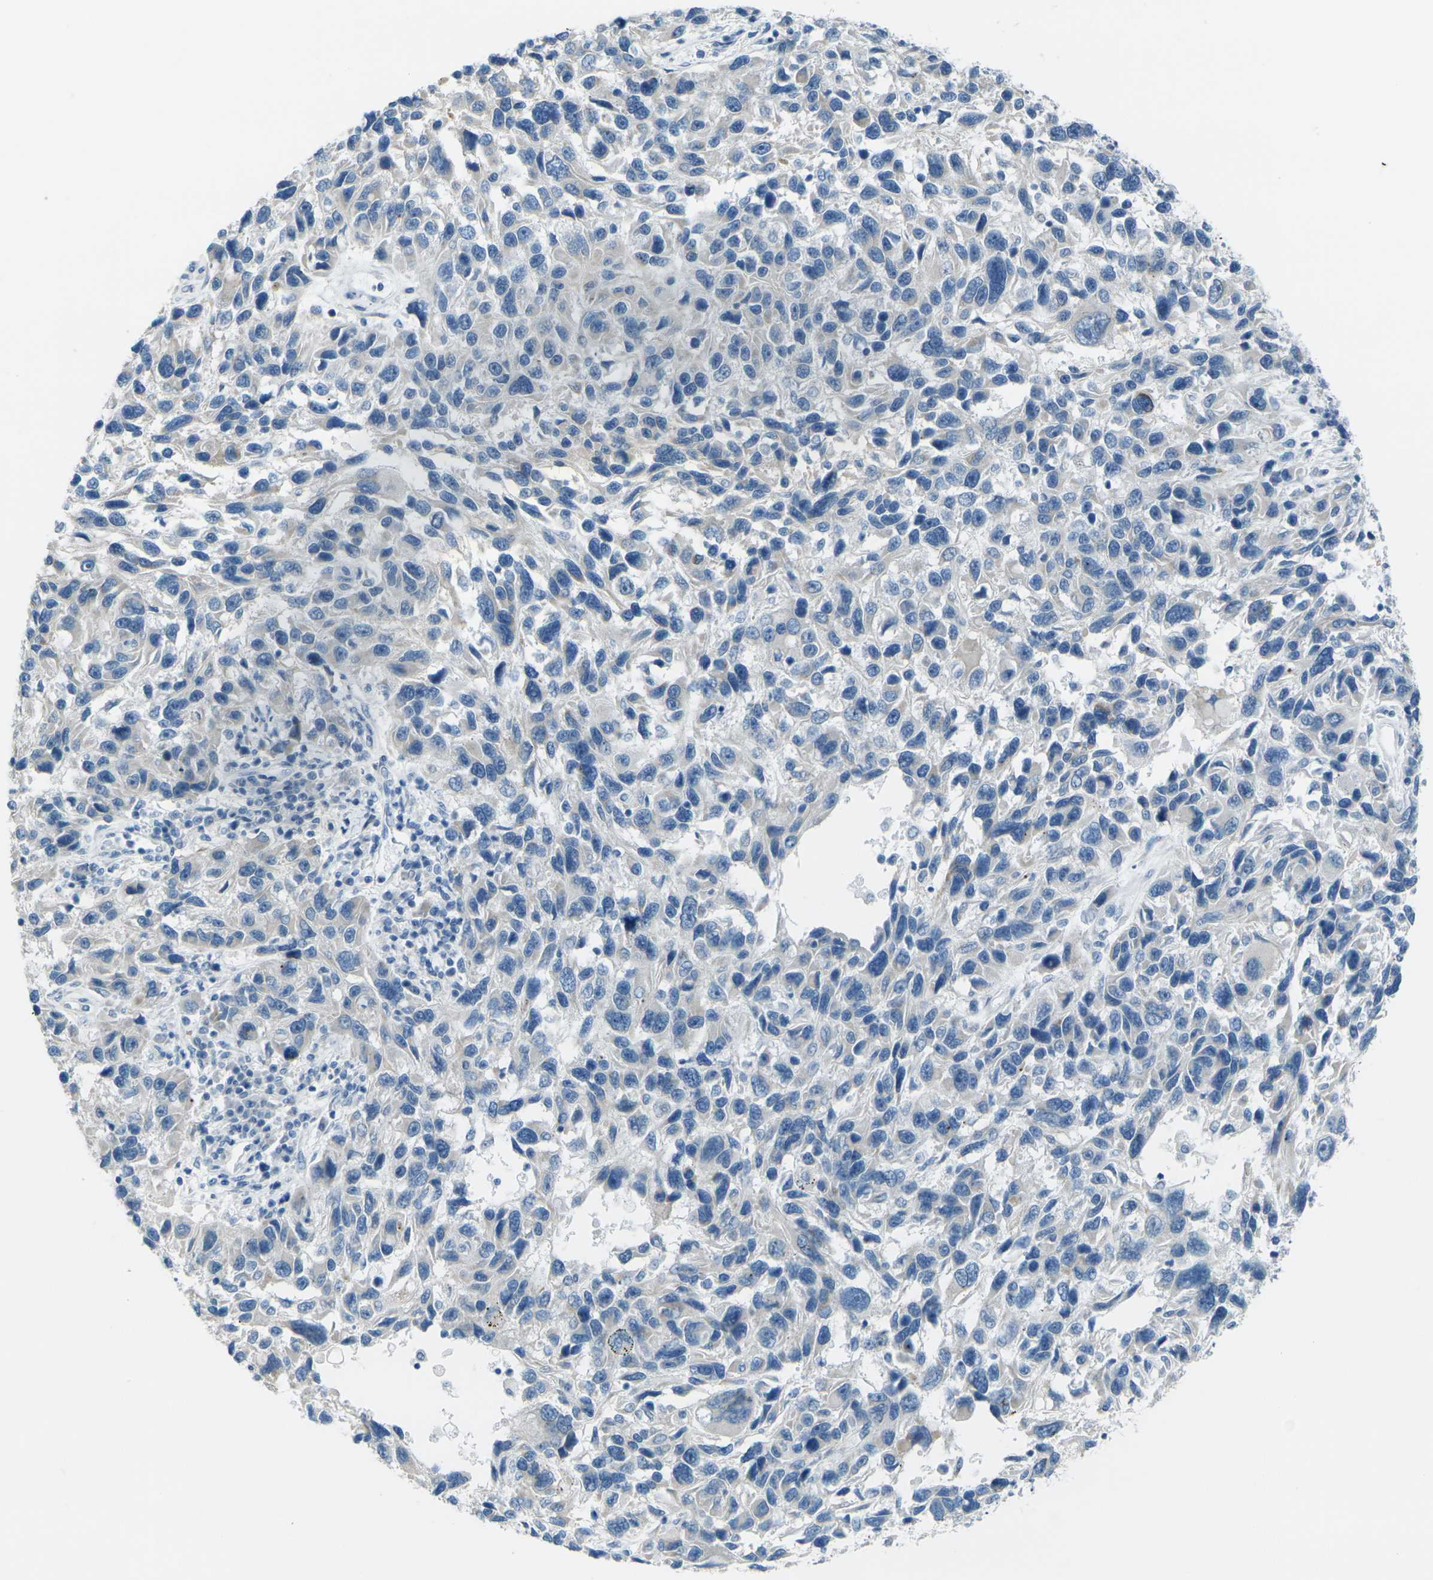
{"staining": {"intensity": "negative", "quantity": "none", "location": "none"}, "tissue": "melanoma", "cell_type": "Tumor cells", "image_type": "cancer", "snomed": [{"axis": "morphology", "description": "Malignant melanoma, NOS"}, {"axis": "topography", "description": "Skin"}], "caption": "IHC image of human malignant melanoma stained for a protein (brown), which displays no staining in tumor cells. (Immunohistochemistry, brightfield microscopy, high magnification).", "gene": "ANKRD46", "patient": {"sex": "male", "age": 53}}